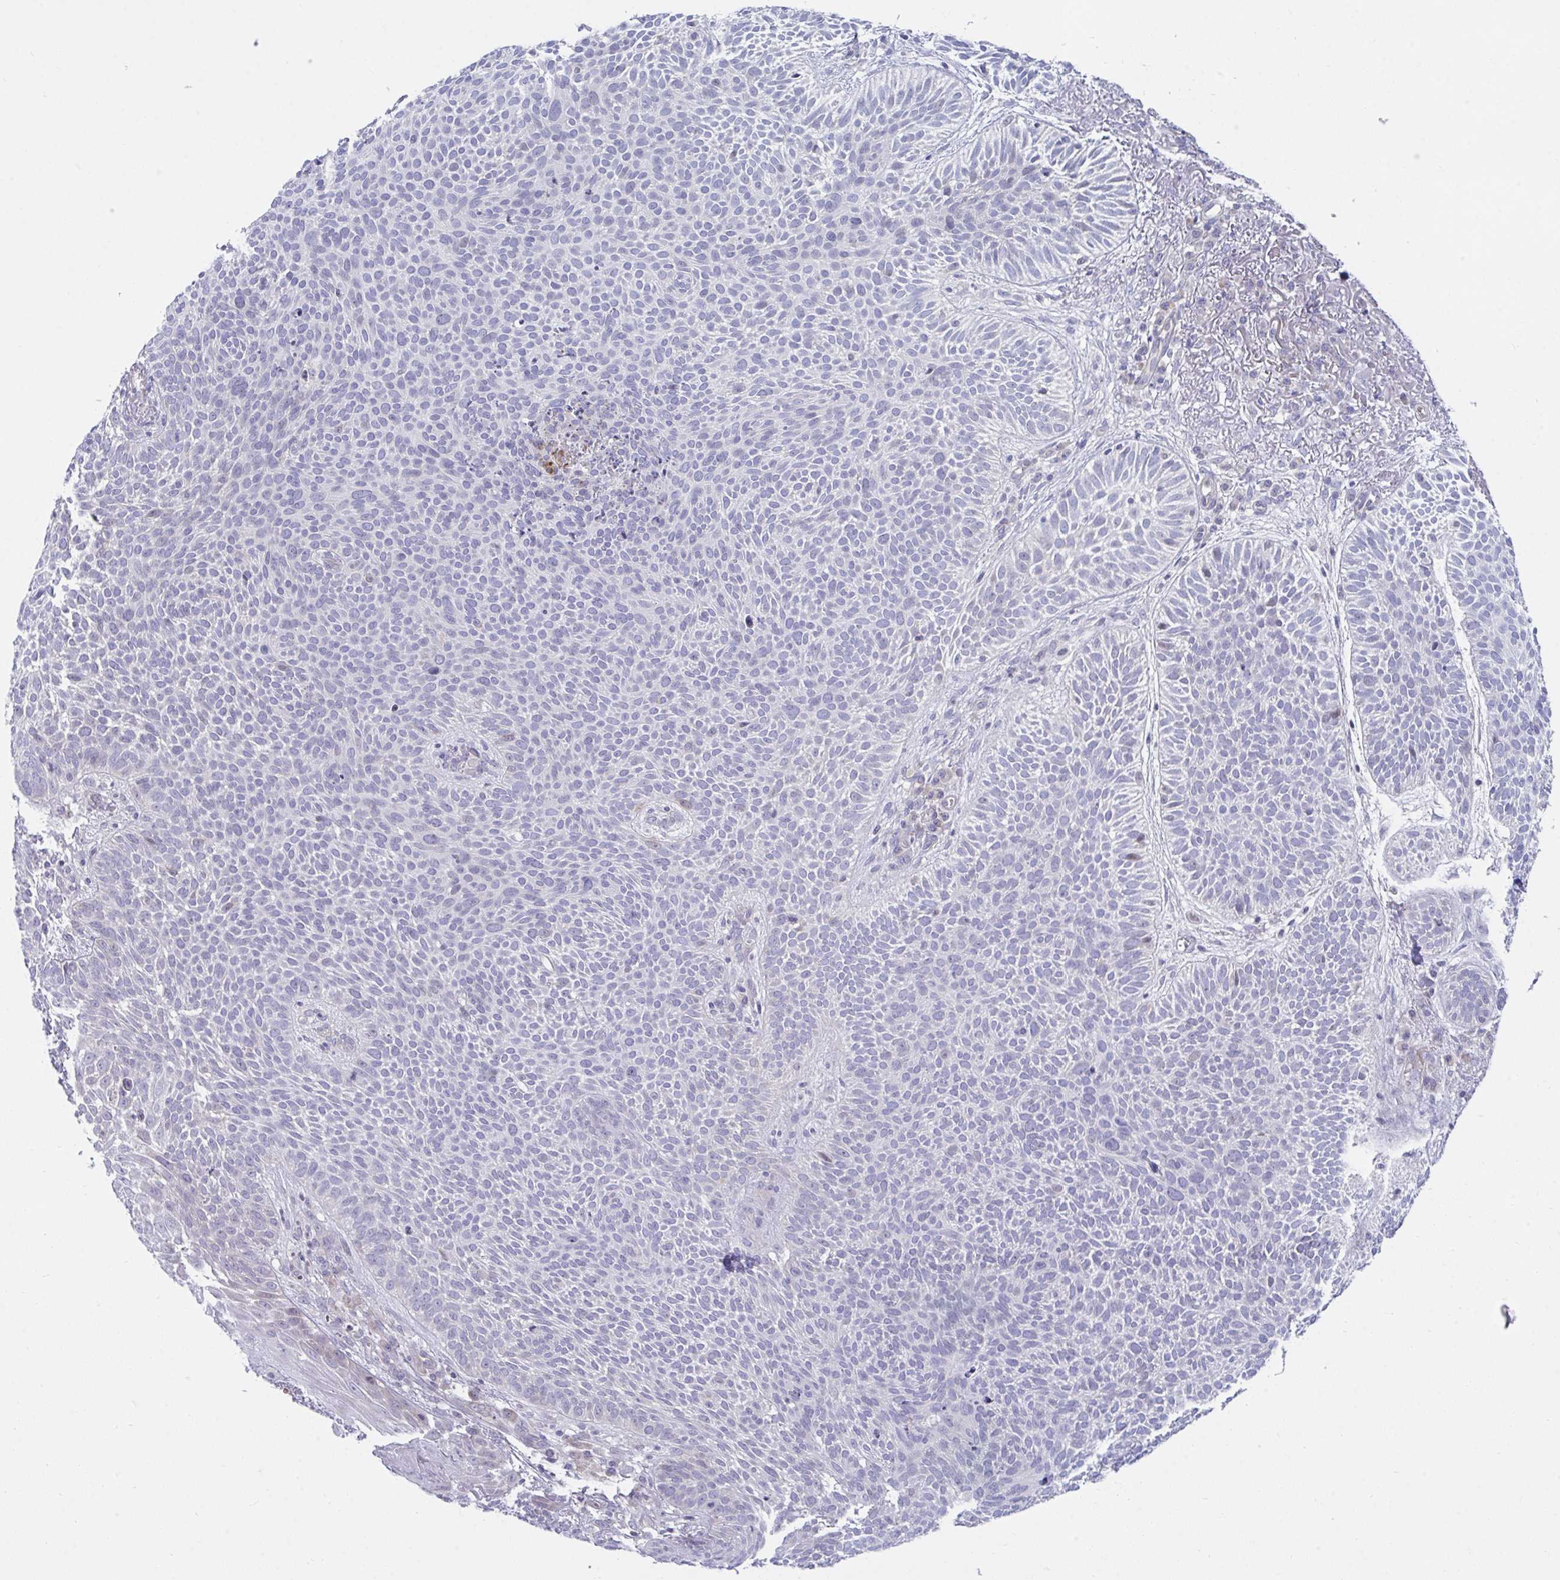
{"staining": {"intensity": "negative", "quantity": "none", "location": "none"}, "tissue": "skin cancer", "cell_type": "Tumor cells", "image_type": "cancer", "snomed": [{"axis": "morphology", "description": "Basal cell carcinoma"}, {"axis": "topography", "description": "Skin"}, {"axis": "topography", "description": "Skin of face"}], "caption": "Skin cancer (basal cell carcinoma) was stained to show a protein in brown. There is no significant staining in tumor cells.", "gene": "CENPQ", "patient": {"sex": "female", "age": 82}}